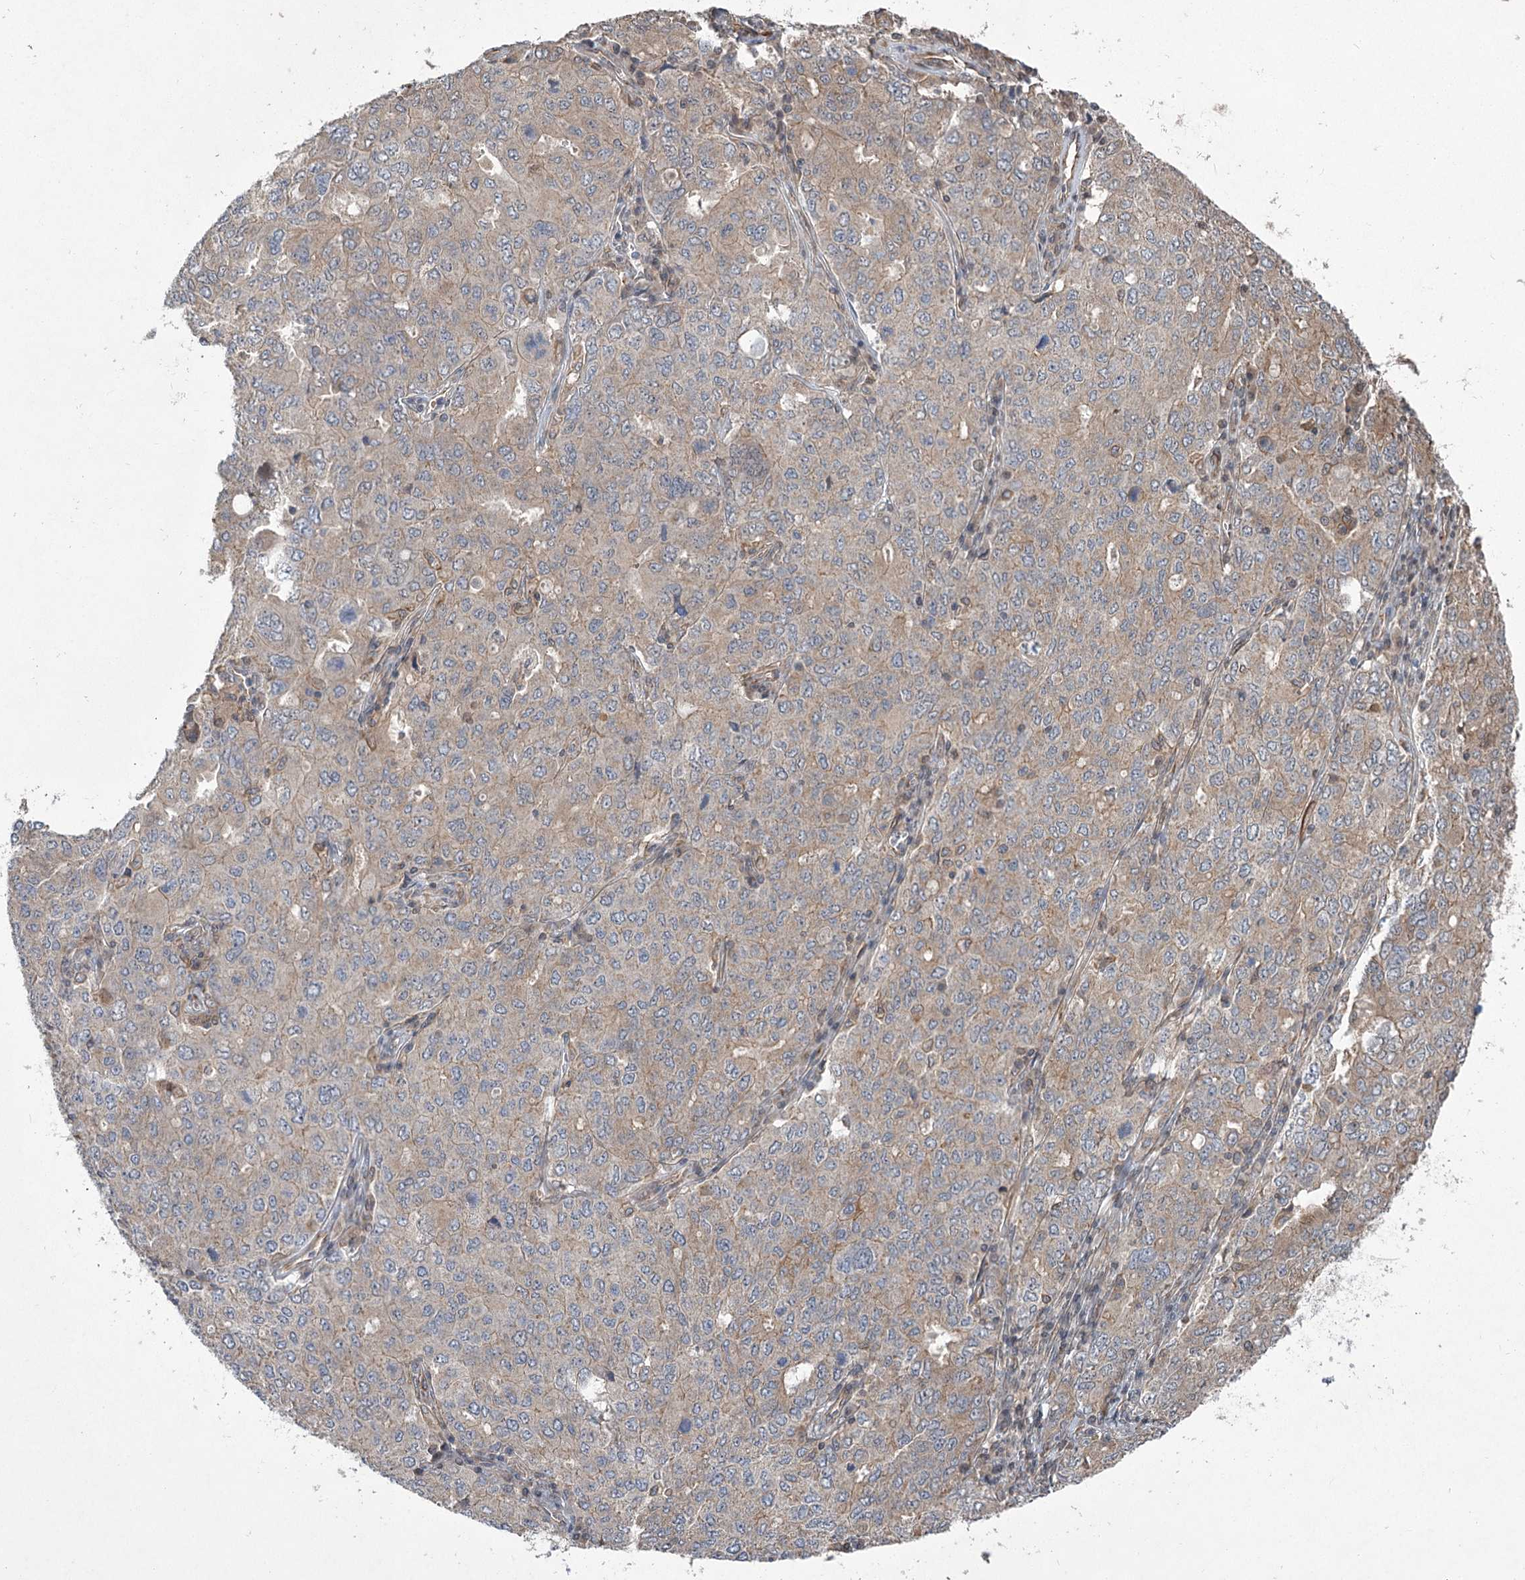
{"staining": {"intensity": "weak", "quantity": "25%-75%", "location": "cytoplasmic/membranous"}, "tissue": "ovarian cancer", "cell_type": "Tumor cells", "image_type": "cancer", "snomed": [{"axis": "morphology", "description": "Carcinoma, endometroid"}, {"axis": "topography", "description": "Ovary"}], "caption": "Tumor cells exhibit weak cytoplasmic/membranous expression in approximately 25%-75% of cells in endometroid carcinoma (ovarian). (Stains: DAB (3,3'-diaminobenzidine) in brown, nuclei in blue, Microscopy: brightfield microscopy at high magnification).", "gene": "RWDD4", "patient": {"sex": "female", "age": 62}}